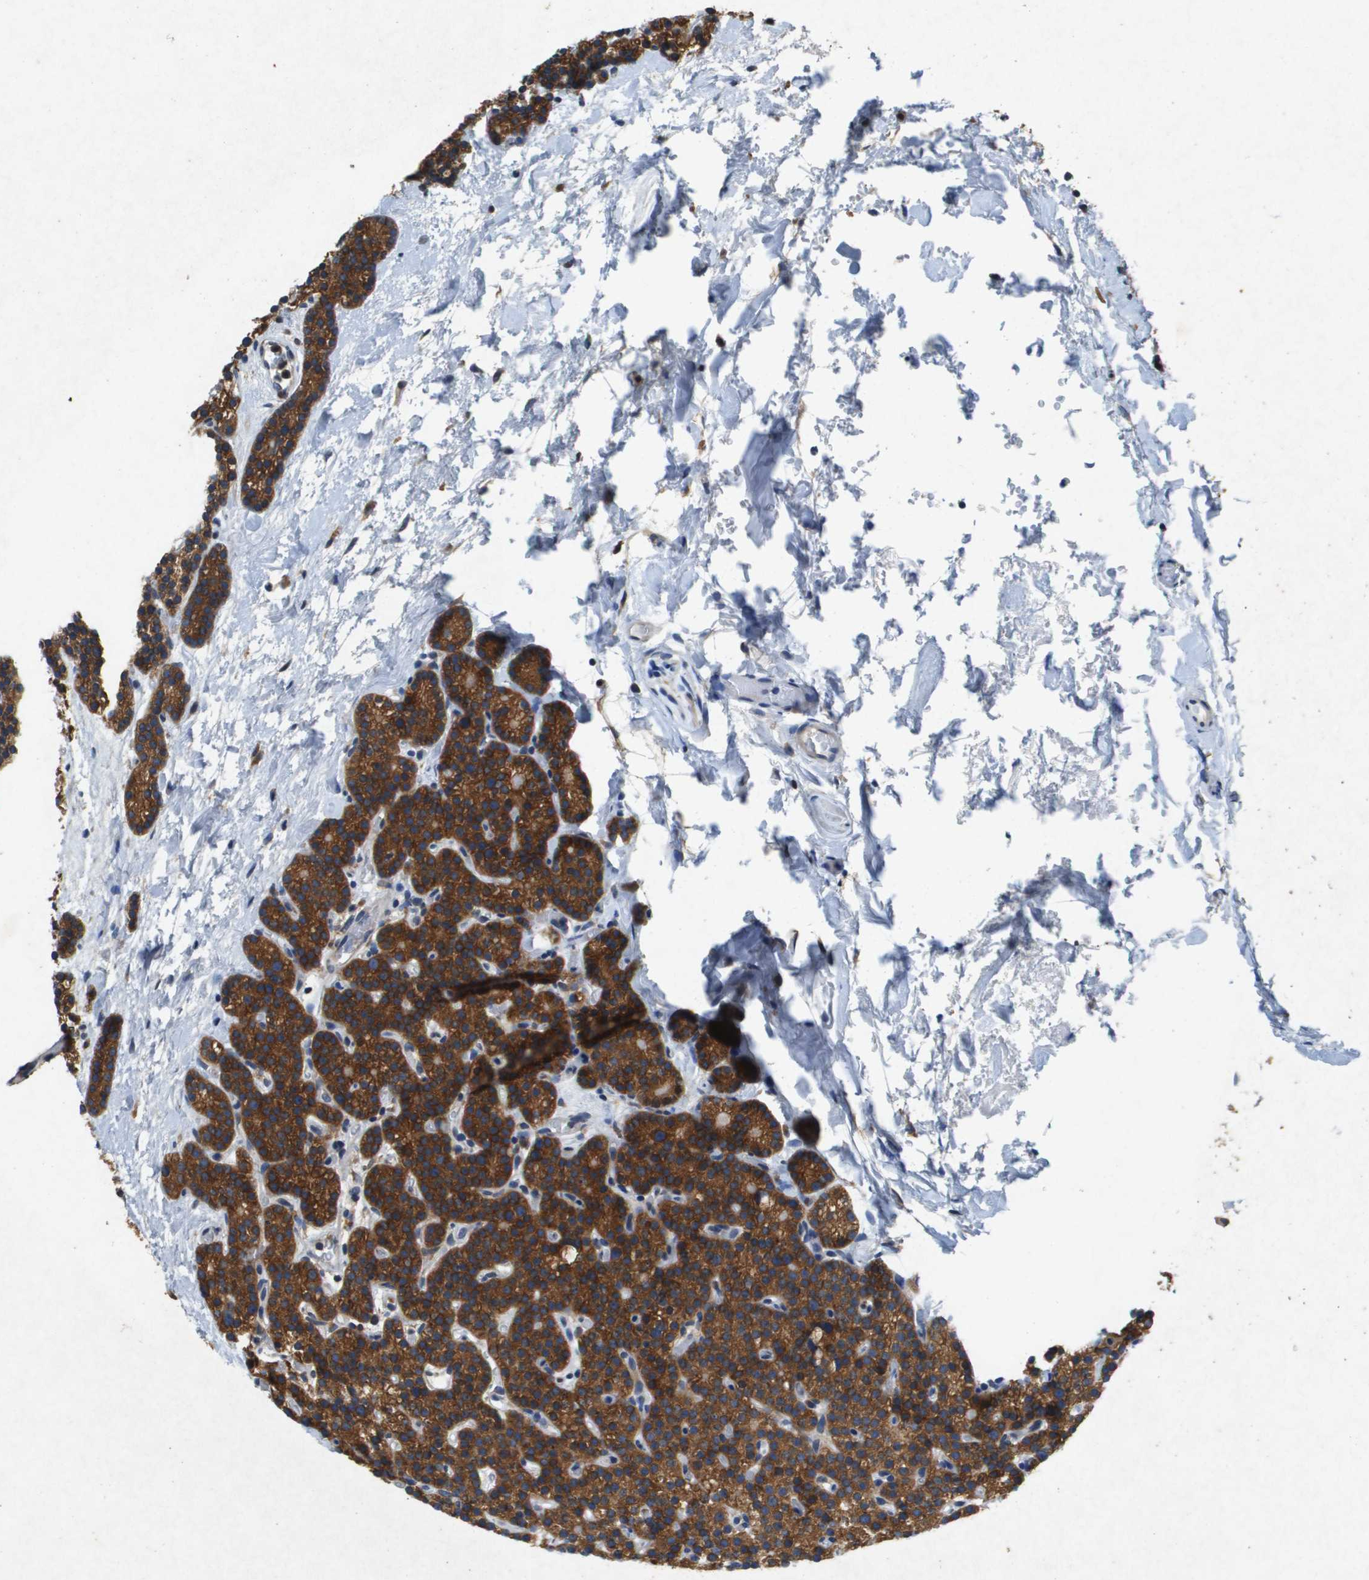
{"staining": {"intensity": "strong", "quantity": ">75%", "location": "cytoplasmic/membranous"}, "tissue": "parathyroid gland", "cell_type": "Glandular cells", "image_type": "normal", "snomed": [{"axis": "morphology", "description": "Normal tissue, NOS"}, {"axis": "morphology", "description": "Adenoma, NOS"}, {"axis": "topography", "description": "Parathyroid gland"}], "caption": "A brown stain labels strong cytoplasmic/membranous positivity of a protein in glandular cells of normal human parathyroid gland. The staining was performed using DAB (3,3'-diaminobenzidine) to visualize the protein expression in brown, while the nuclei were stained in blue with hematoxylin (Magnification: 20x).", "gene": "PTPRT", "patient": {"sex": "female", "age": 54}}